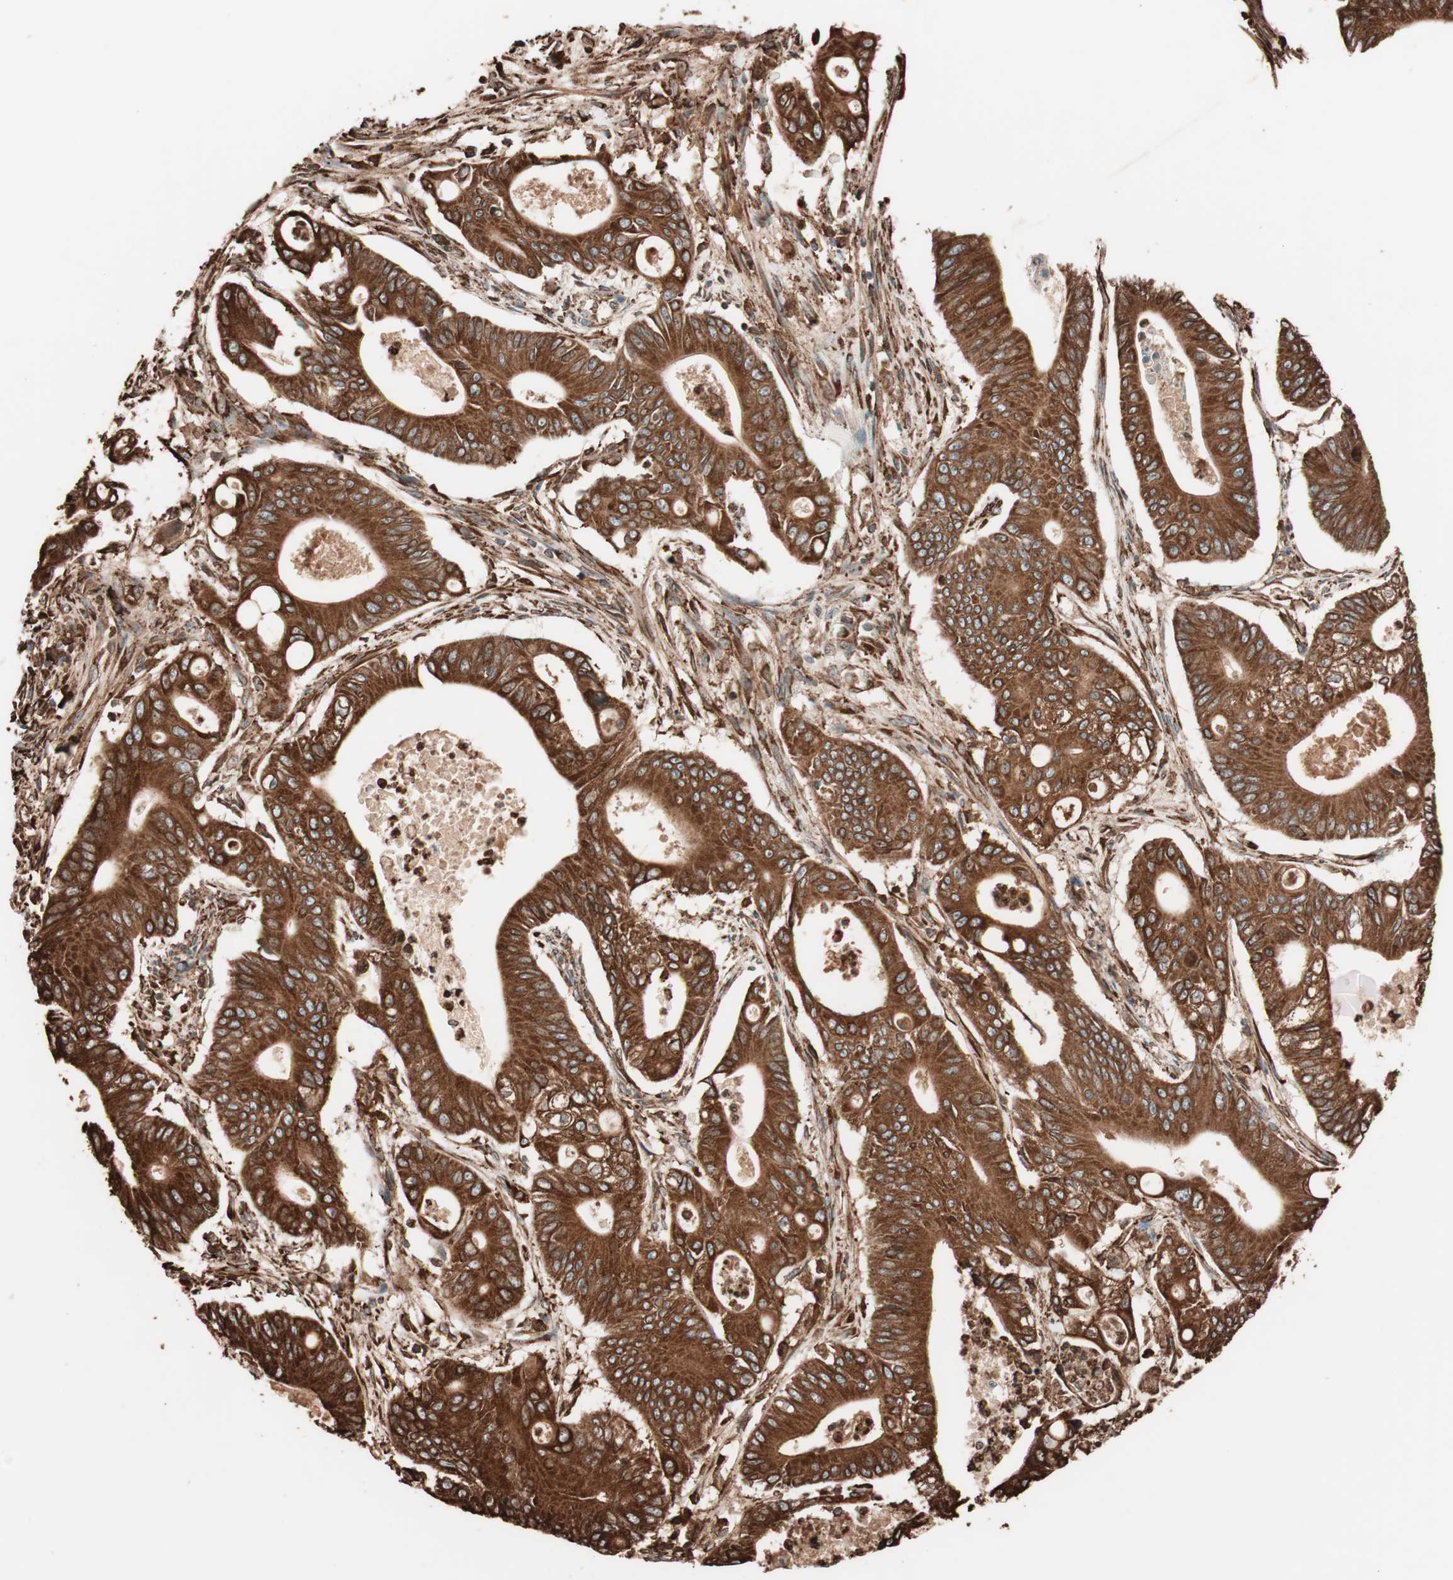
{"staining": {"intensity": "strong", "quantity": ">75%", "location": "cytoplasmic/membranous"}, "tissue": "pancreatic cancer", "cell_type": "Tumor cells", "image_type": "cancer", "snomed": [{"axis": "morphology", "description": "Normal tissue, NOS"}, {"axis": "topography", "description": "Lymph node"}], "caption": "Brown immunohistochemical staining in human pancreatic cancer shows strong cytoplasmic/membranous staining in approximately >75% of tumor cells.", "gene": "VEGFA", "patient": {"sex": "male", "age": 62}}